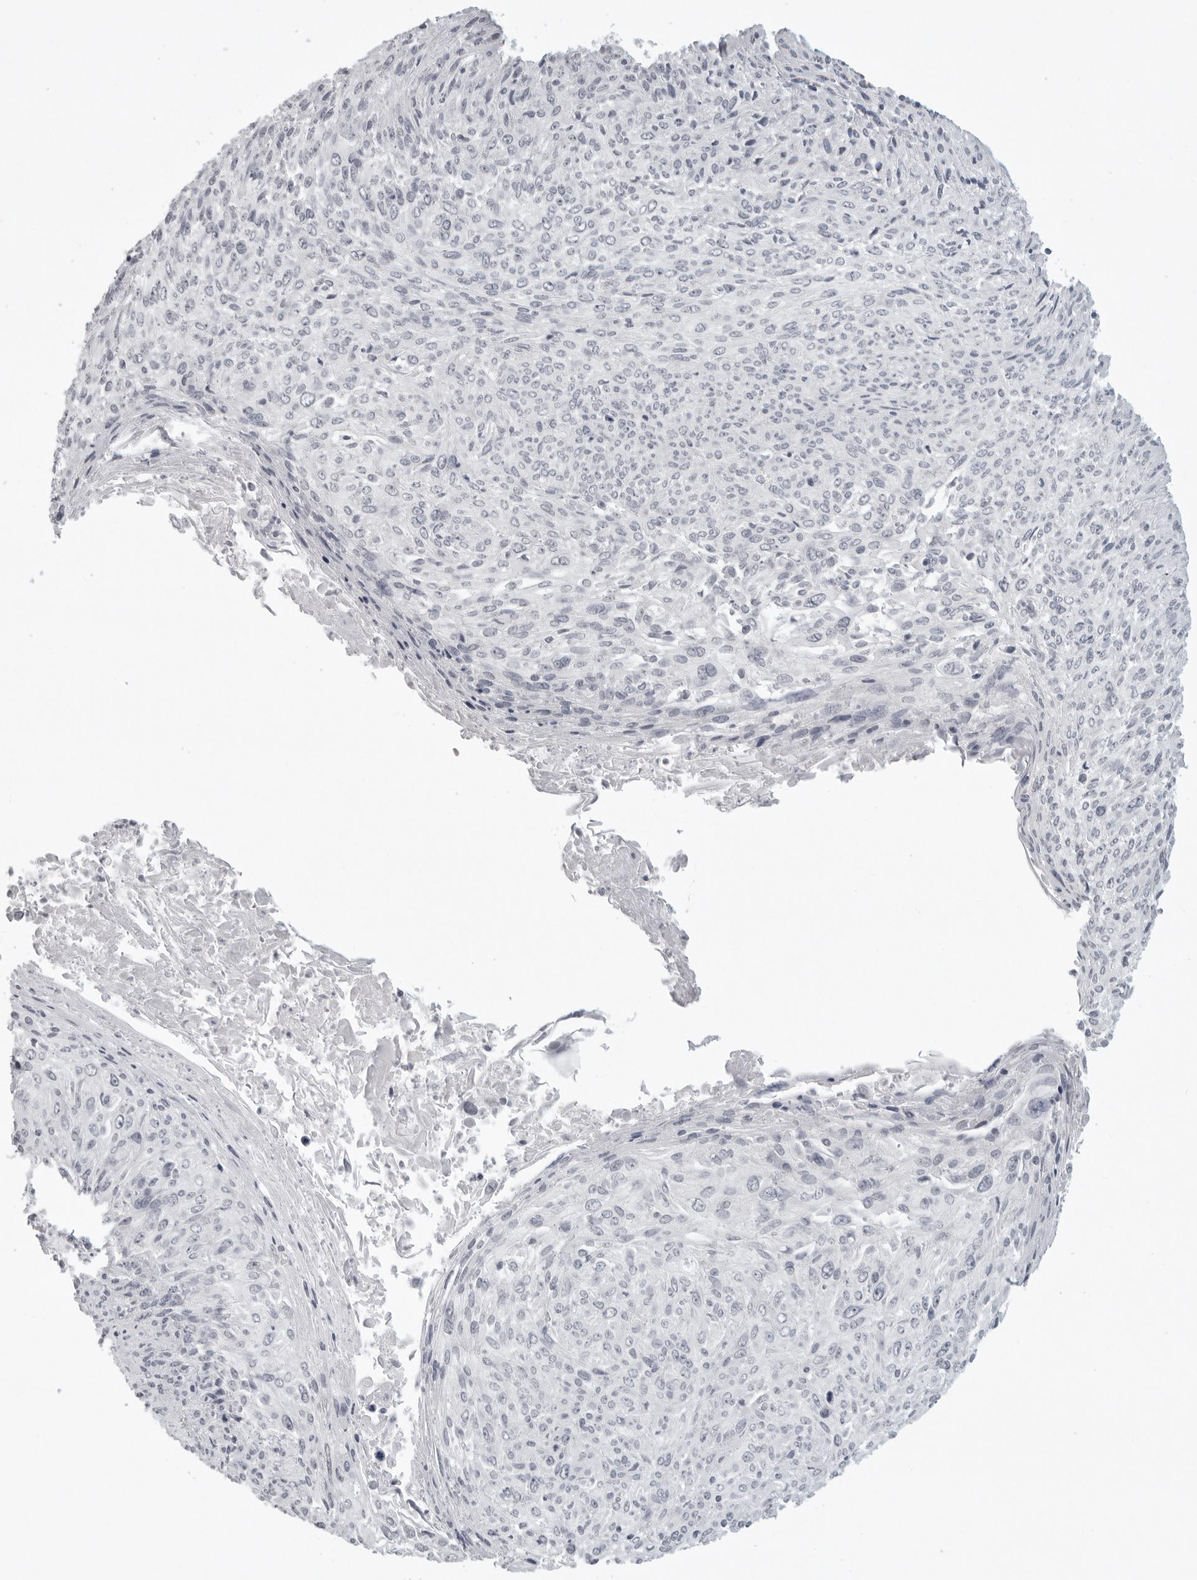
{"staining": {"intensity": "negative", "quantity": "none", "location": "none"}, "tissue": "cervical cancer", "cell_type": "Tumor cells", "image_type": "cancer", "snomed": [{"axis": "morphology", "description": "Squamous cell carcinoma, NOS"}, {"axis": "topography", "description": "Cervix"}], "caption": "Cervical cancer (squamous cell carcinoma) was stained to show a protein in brown. There is no significant staining in tumor cells.", "gene": "TUT4", "patient": {"sex": "female", "age": 51}}